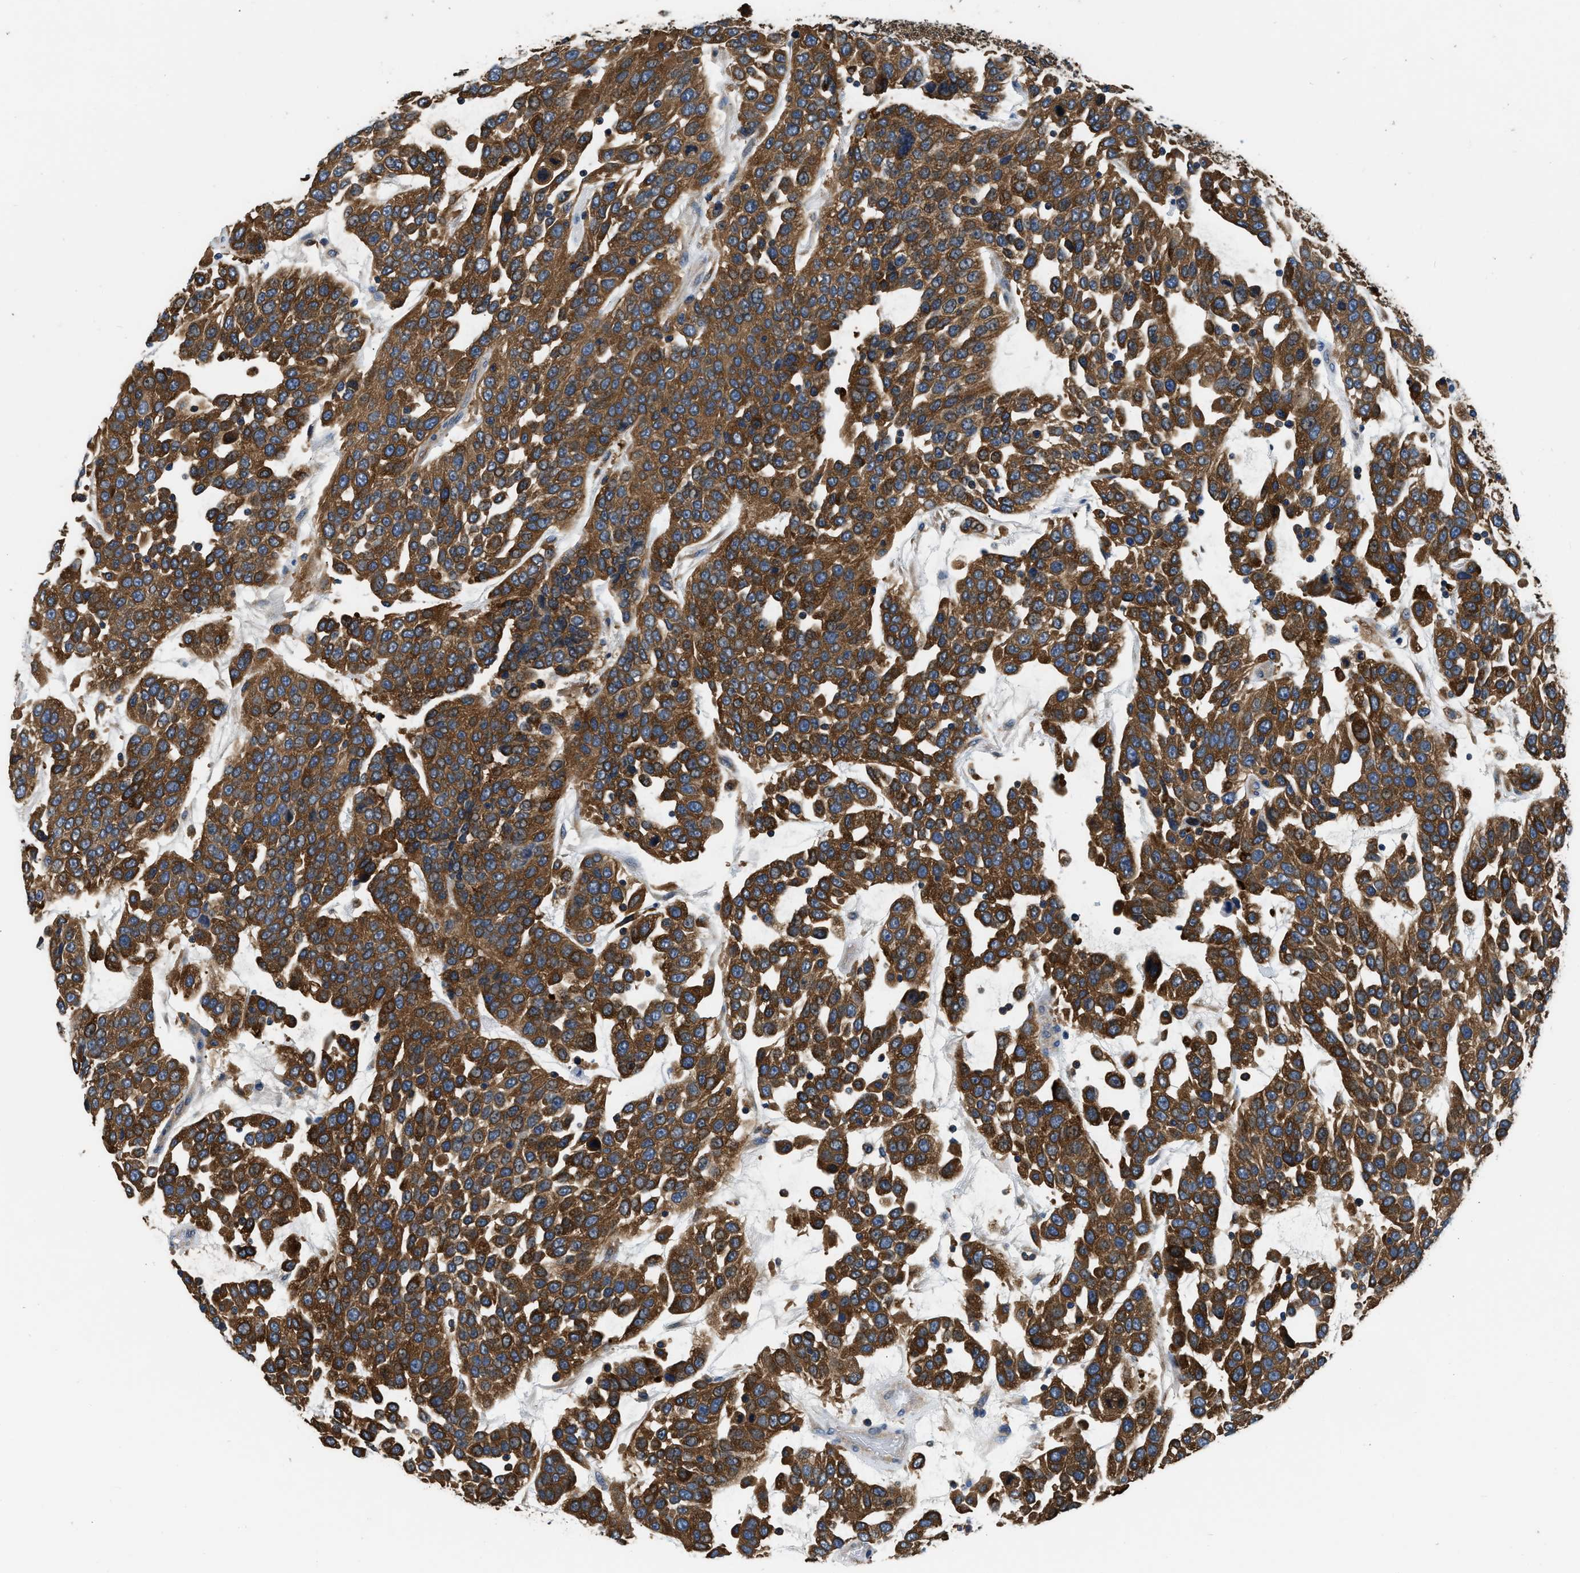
{"staining": {"intensity": "strong", "quantity": ">75%", "location": "cytoplasmic/membranous"}, "tissue": "urothelial cancer", "cell_type": "Tumor cells", "image_type": "cancer", "snomed": [{"axis": "morphology", "description": "Urothelial carcinoma, High grade"}, {"axis": "topography", "description": "Urinary bladder"}], "caption": "Immunohistochemistry micrograph of neoplastic tissue: urothelial cancer stained using immunohistochemistry (IHC) reveals high levels of strong protein expression localized specifically in the cytoplasmic/membranous of tumor cells, appearing as a cytoplasmic/membranous brown color.", "gene": "PKM", "patient": {"sex": "female", "age": 80}}